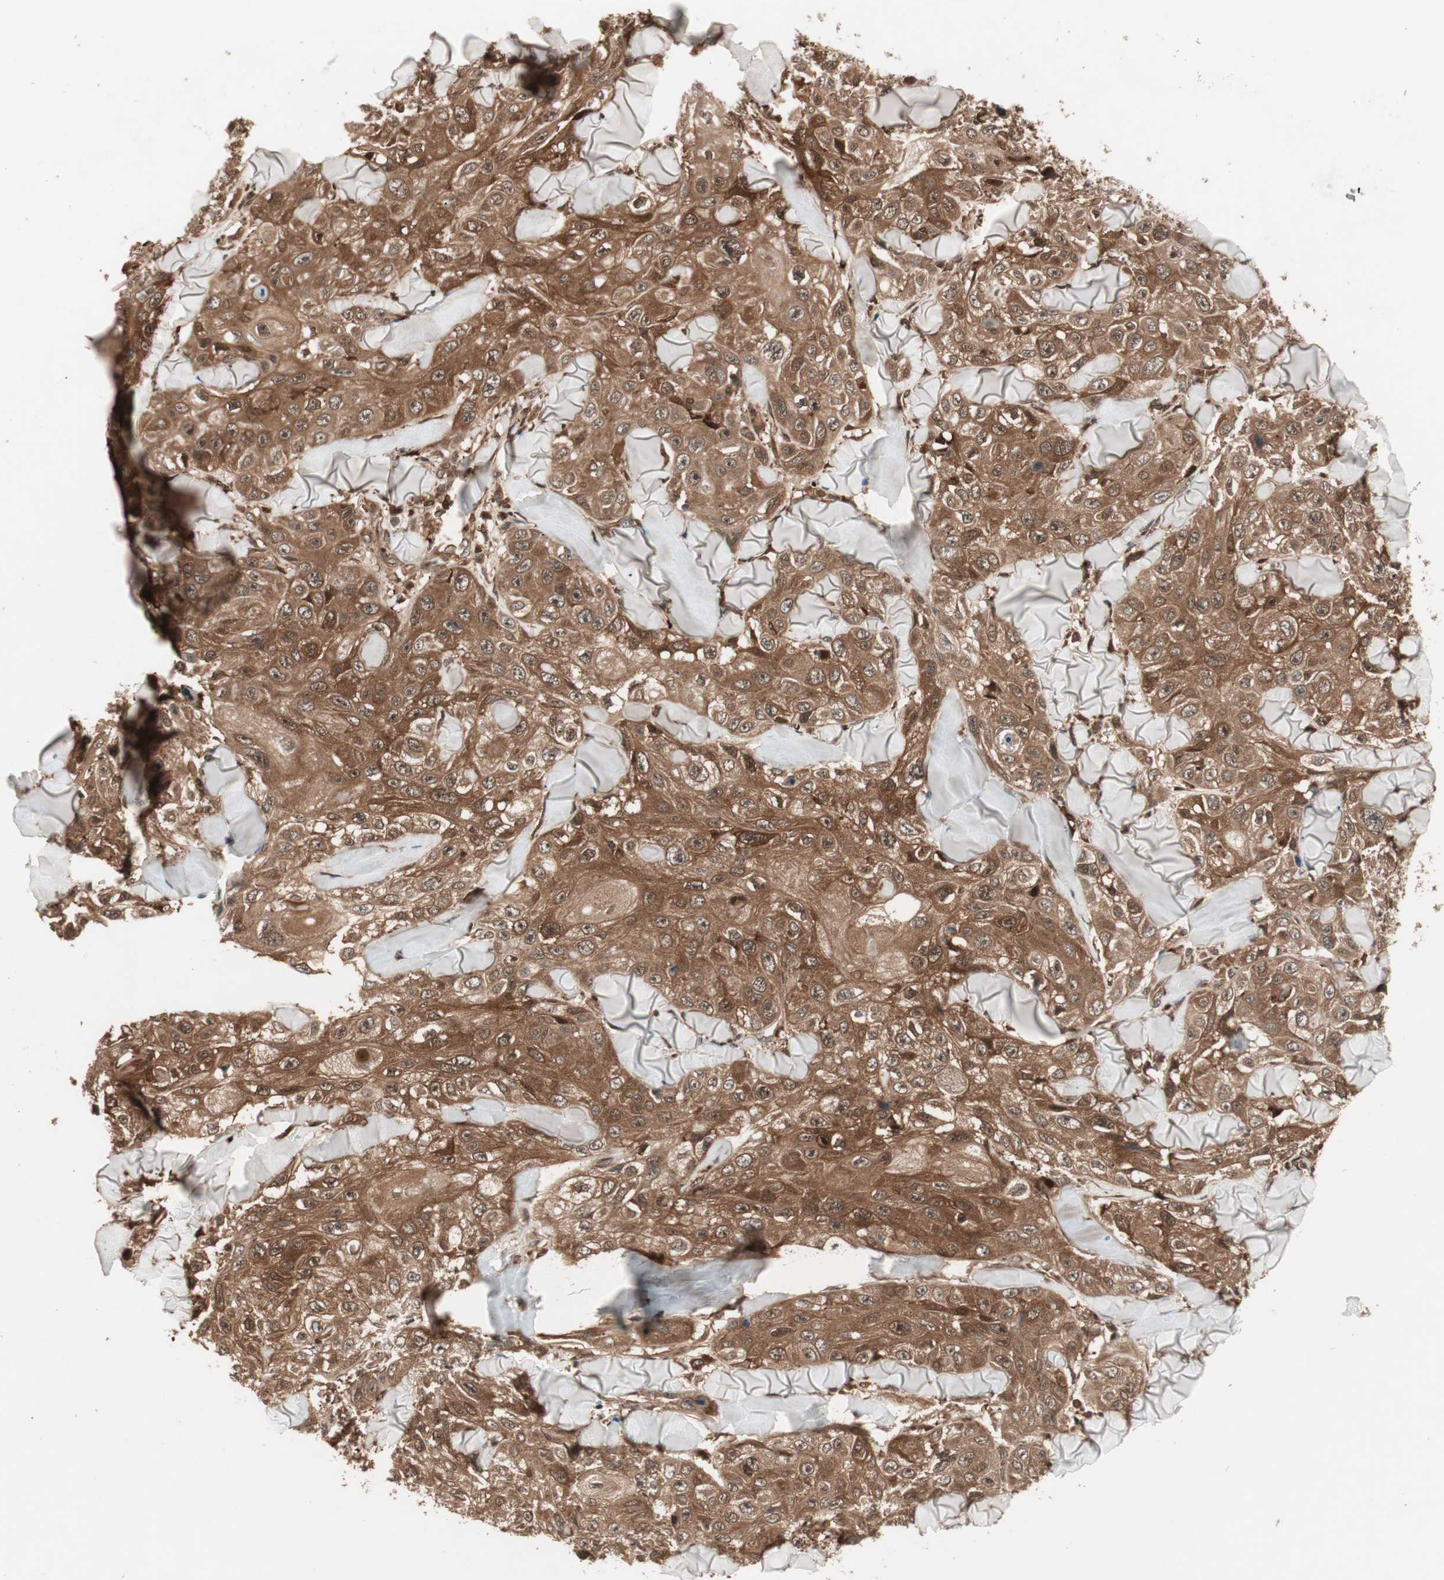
{"staining": {"intensity": "moderate", "quantity": ">75%", "location": "cytoplasmic/membranous"}, "tissue": "skin cancer", "cell_type": "Tumor cells", "image_type": "cancer", "snomed": [{"axis": "morphology", "description": "Squamous cell carcinoma, NOS"}, {"axis": "topography", "description": "Skin"}], "caption": "This histopathology image demonstrates immunohistochemistry staining of human squamous cell carcinoma (skin), with medium moderate cytoplasmic/membranous positivity in approximately >75% of tumor cells.", "gene": "PRKG2", "patient": {"sex": "male", "age": 86}}